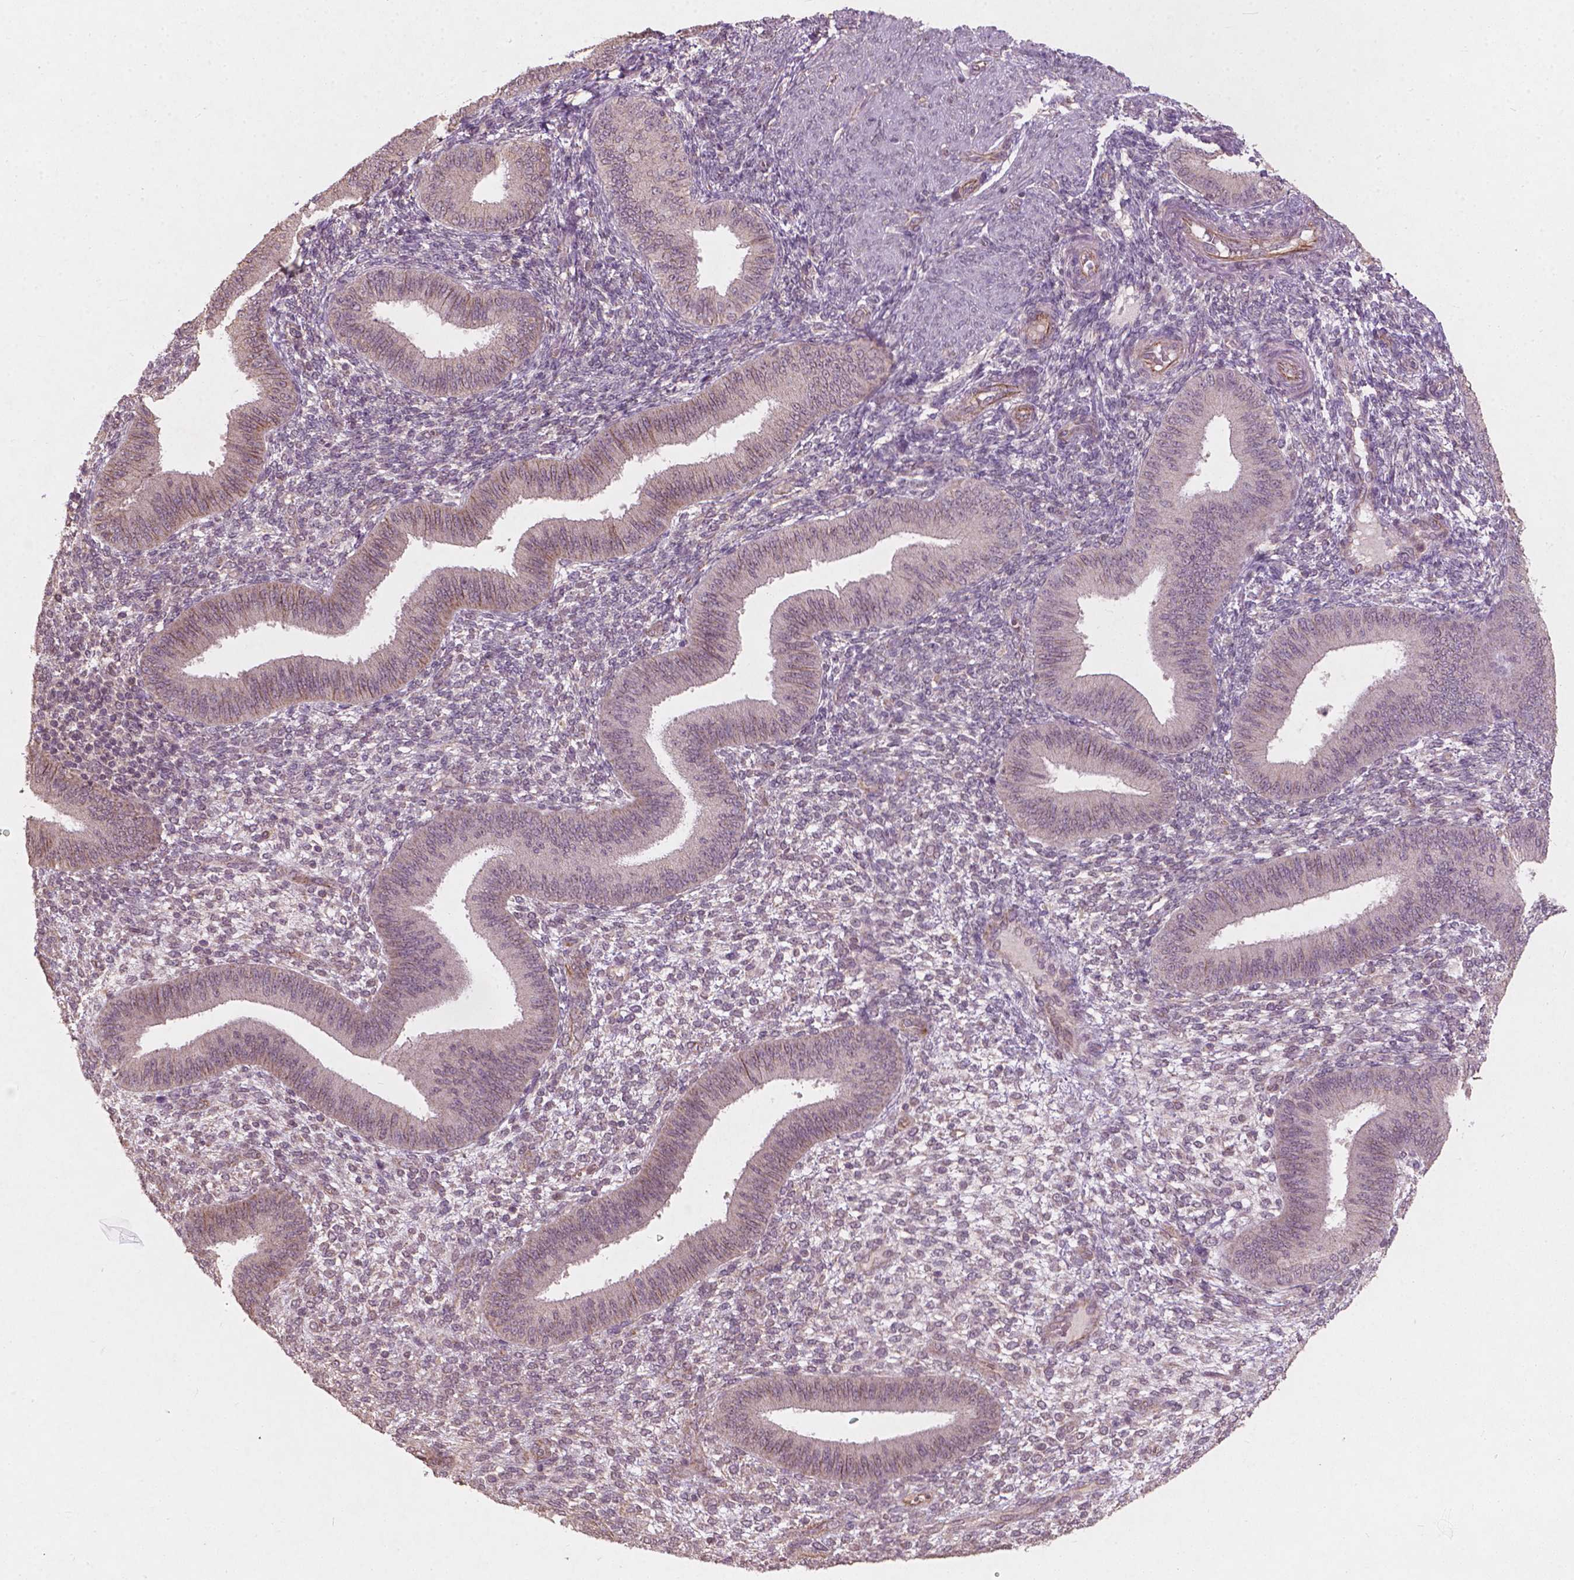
{"staining": {"intensity": "negative", "quantity": "none", "location": "none"}, "tissue": "endometrium", "cell_type": "Cells in endometrial stroma", "image_type": "normal", "snomed": [{"axis": "morphology", "description": "Normal tissue, NOS"}, {"axis": "topography", "description": "Endometrium"}], "caption": "DAB (3,3'-diaminobenzidine) immunohistochemical staining of unremarkable endometrium displays no significant positivity in cells in endometrial stroma. Brightfield microscopy of immunohistochemistry stained with DAB (3,3'-diaminobenzidine) (brown) and hematoxylin (blue), captured at high magnification.", "gene": "SMAD2", "patient": {"sex": "female", "age": 39}}